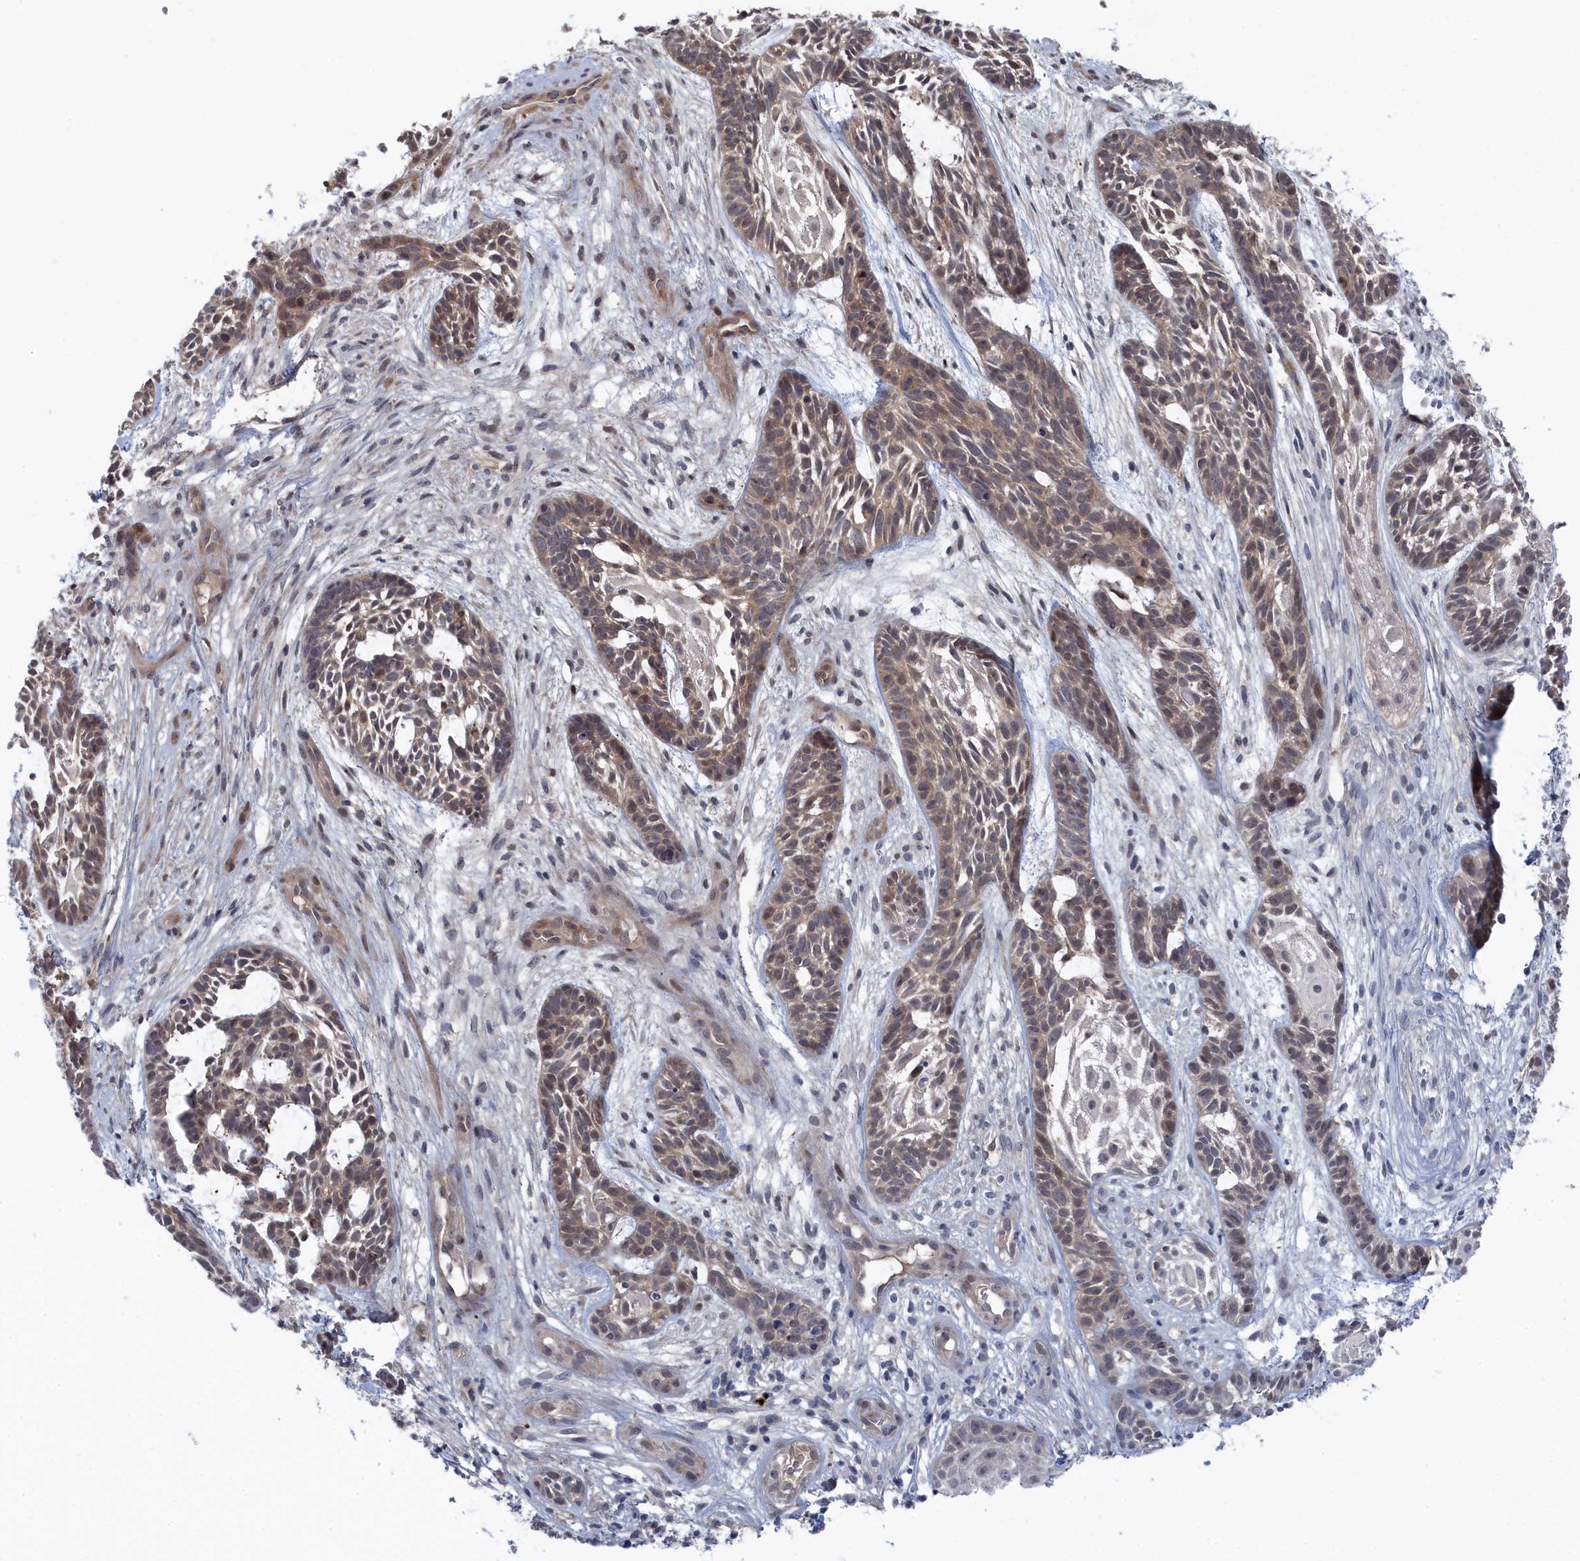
{"staining": {"intensity": "weak", "quantity": ">75%", "location": "cytoplasmic/membranous,nuclear"}, "tissue": "skin cancer", "cell_type": "Tumor cells", "image_type": "cancer", "snomed": [{"axis": "morphology", "description": "Basal cell carcinoma"}, {"axis": "topography", "description": "Skin"}], "caption": "Human skin cancer (basal cell carcinoma) stained for a protein (brown) exhibits weak cytoplasmic/membranous and nuclear positive staining in approximately >75% of tumor cells.", "gene": "IRGQ", "patient": {"sex": "male", "age": 89}}